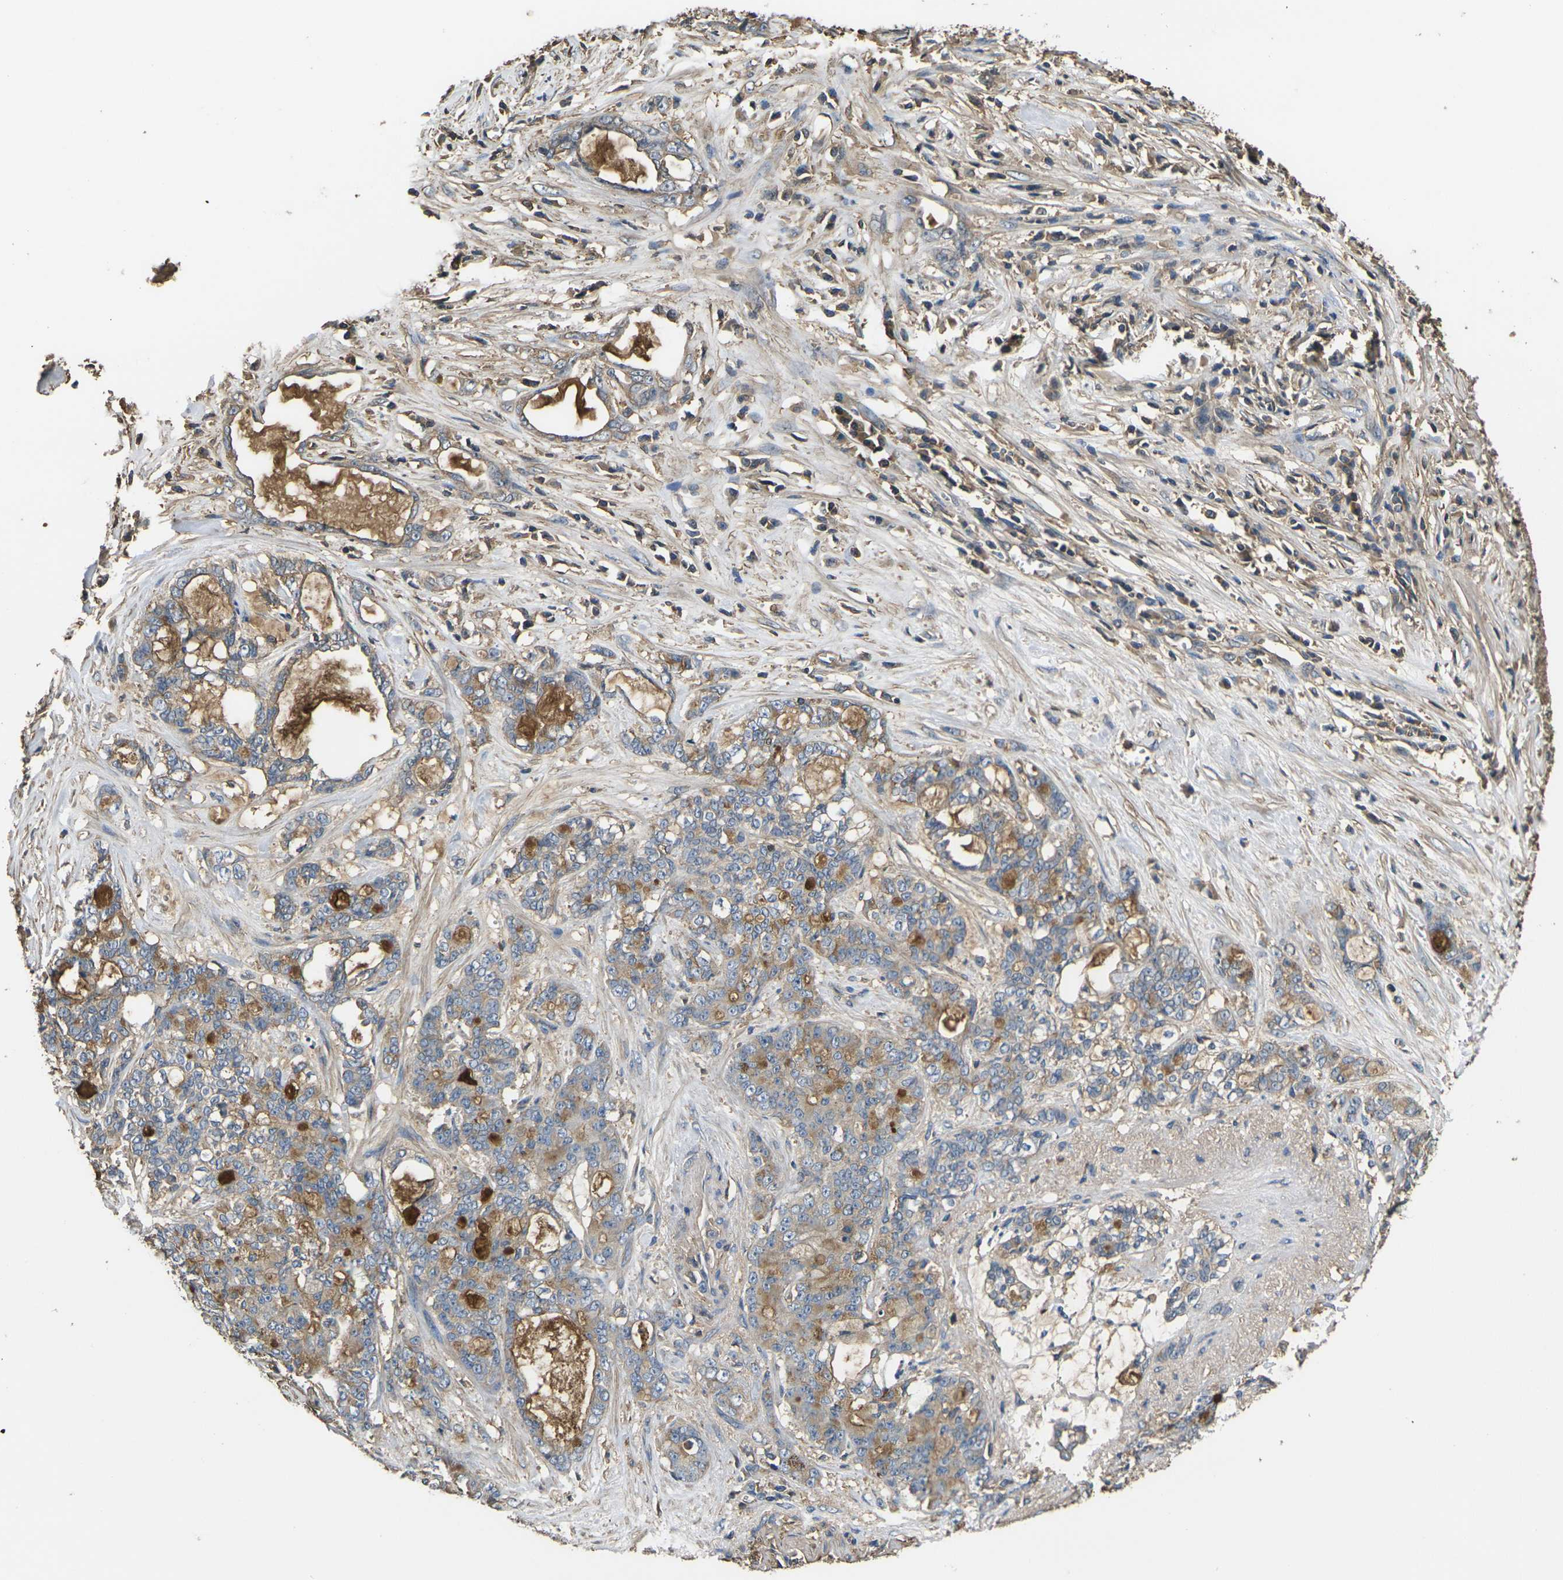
{"staining": {"intensity": "moderate", "quantity": ">75%", "location": "cytoplasmic/membranous"}, "tissue": "pancreatic cancer", "cell_type": "Tumor cells", "image_type": "cancer", "snomed": [{"axis": "morphology", "description": "Adenocarcinoma, NOS"}, {"axis": "topography", "description": "Pancreas"}], "caption": "Brown immunohistochemical staining in pancreatic cancer (adenocarcinoma) shows moderate cytoplasmic/membranous expression in approximately >75% of tumor cells. Using DAB (brown) and hematoxylin (blue) stains, captured at high magnification using brightfield microscopy.", "gene": "HSPG2", "patient": {"sex": "female", "age": 73}}